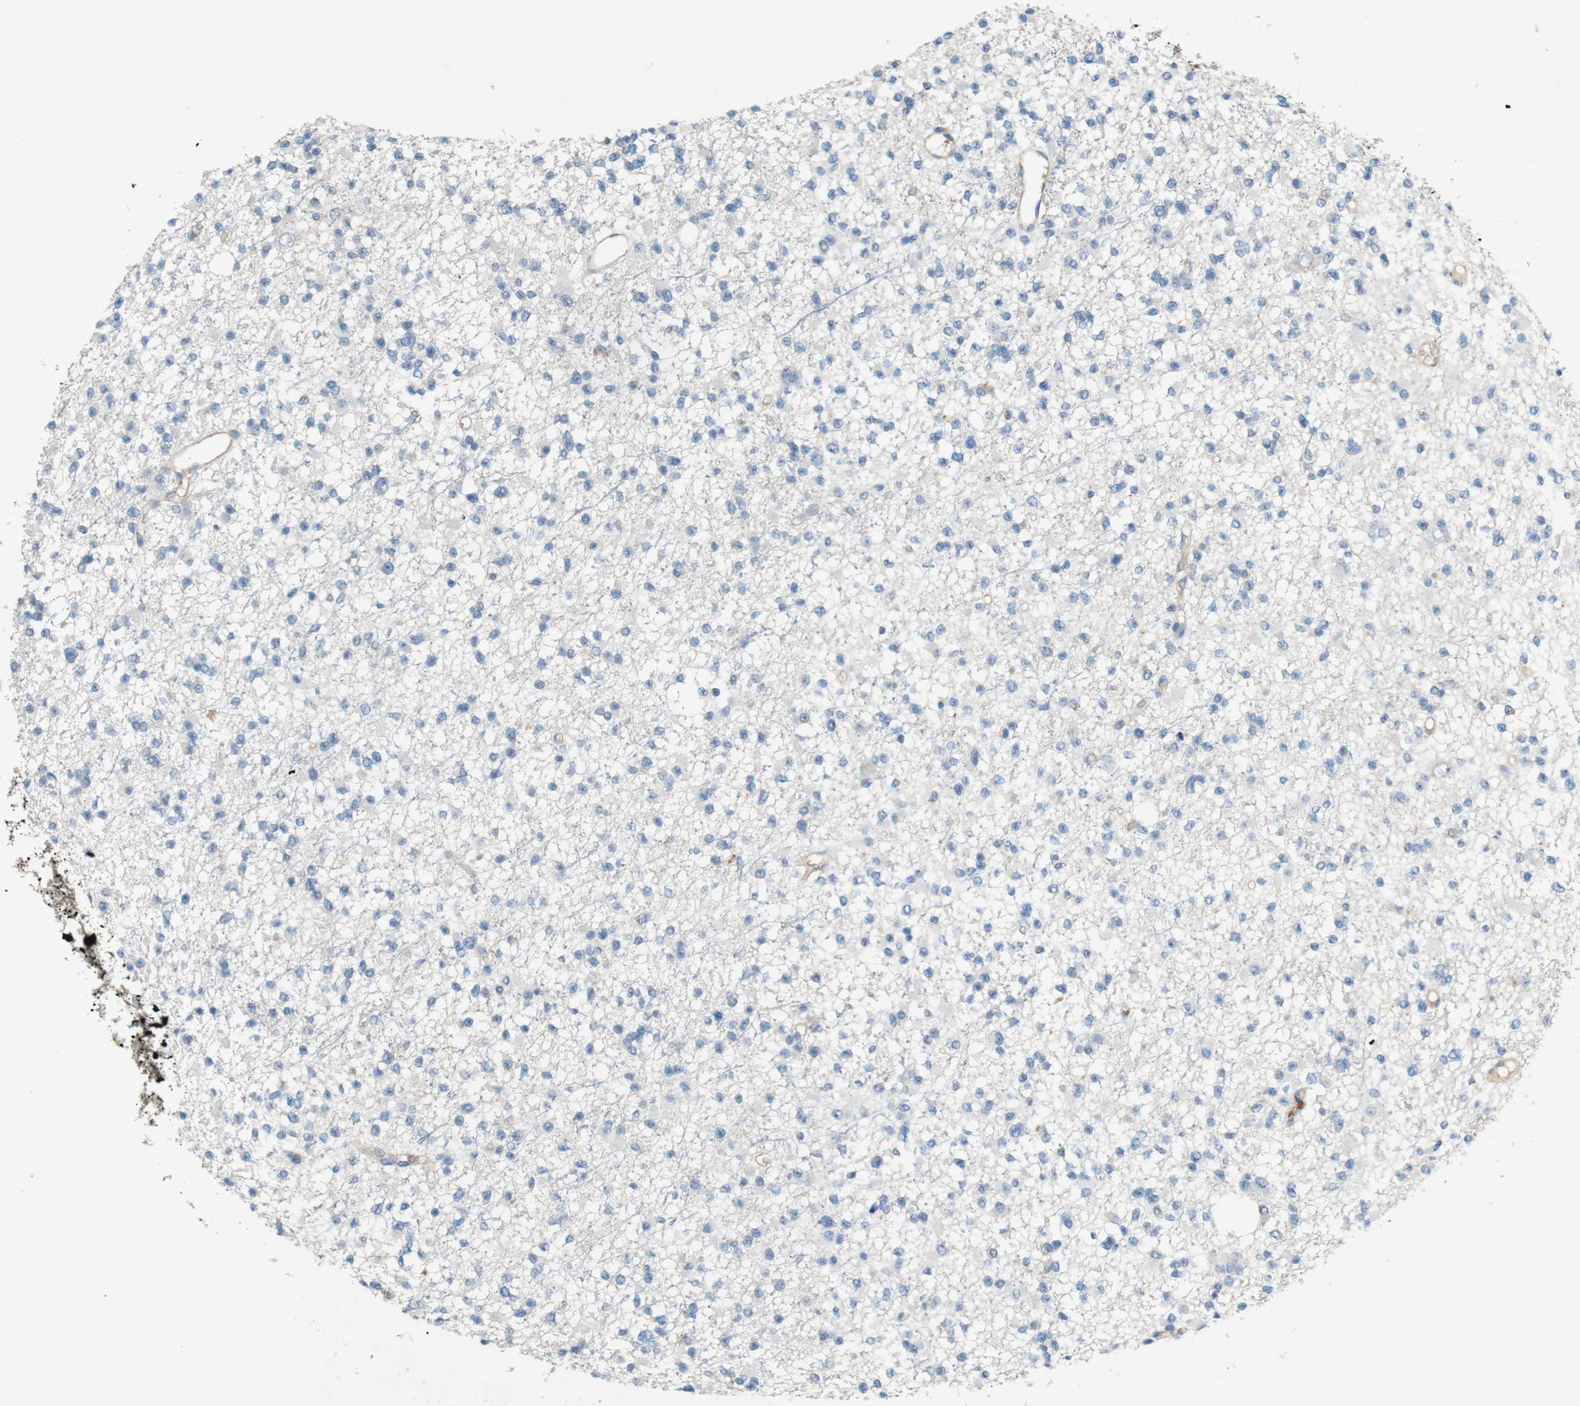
{"staining": {"intensity": "negative", "quantity": "none", "location": "none"}, "tissue": "glioma", "cell_type": "Tumor cells", "image_type": "cancer", "snomed": [{"axis": "morphology", "description": "Glioma, malignant, Low grade"}, {"axis": "topography", "description": "Brain"}], "caption": "The immunohistochemistry (IHC) histopathology image has no significant expression in tumor cells of malignant glioma (low-grade) tissue. (Brightfield microscopy of DAB IHC at high magnification).", "gene": "PVR", "patient": {"sex": "female", "age": 22}}